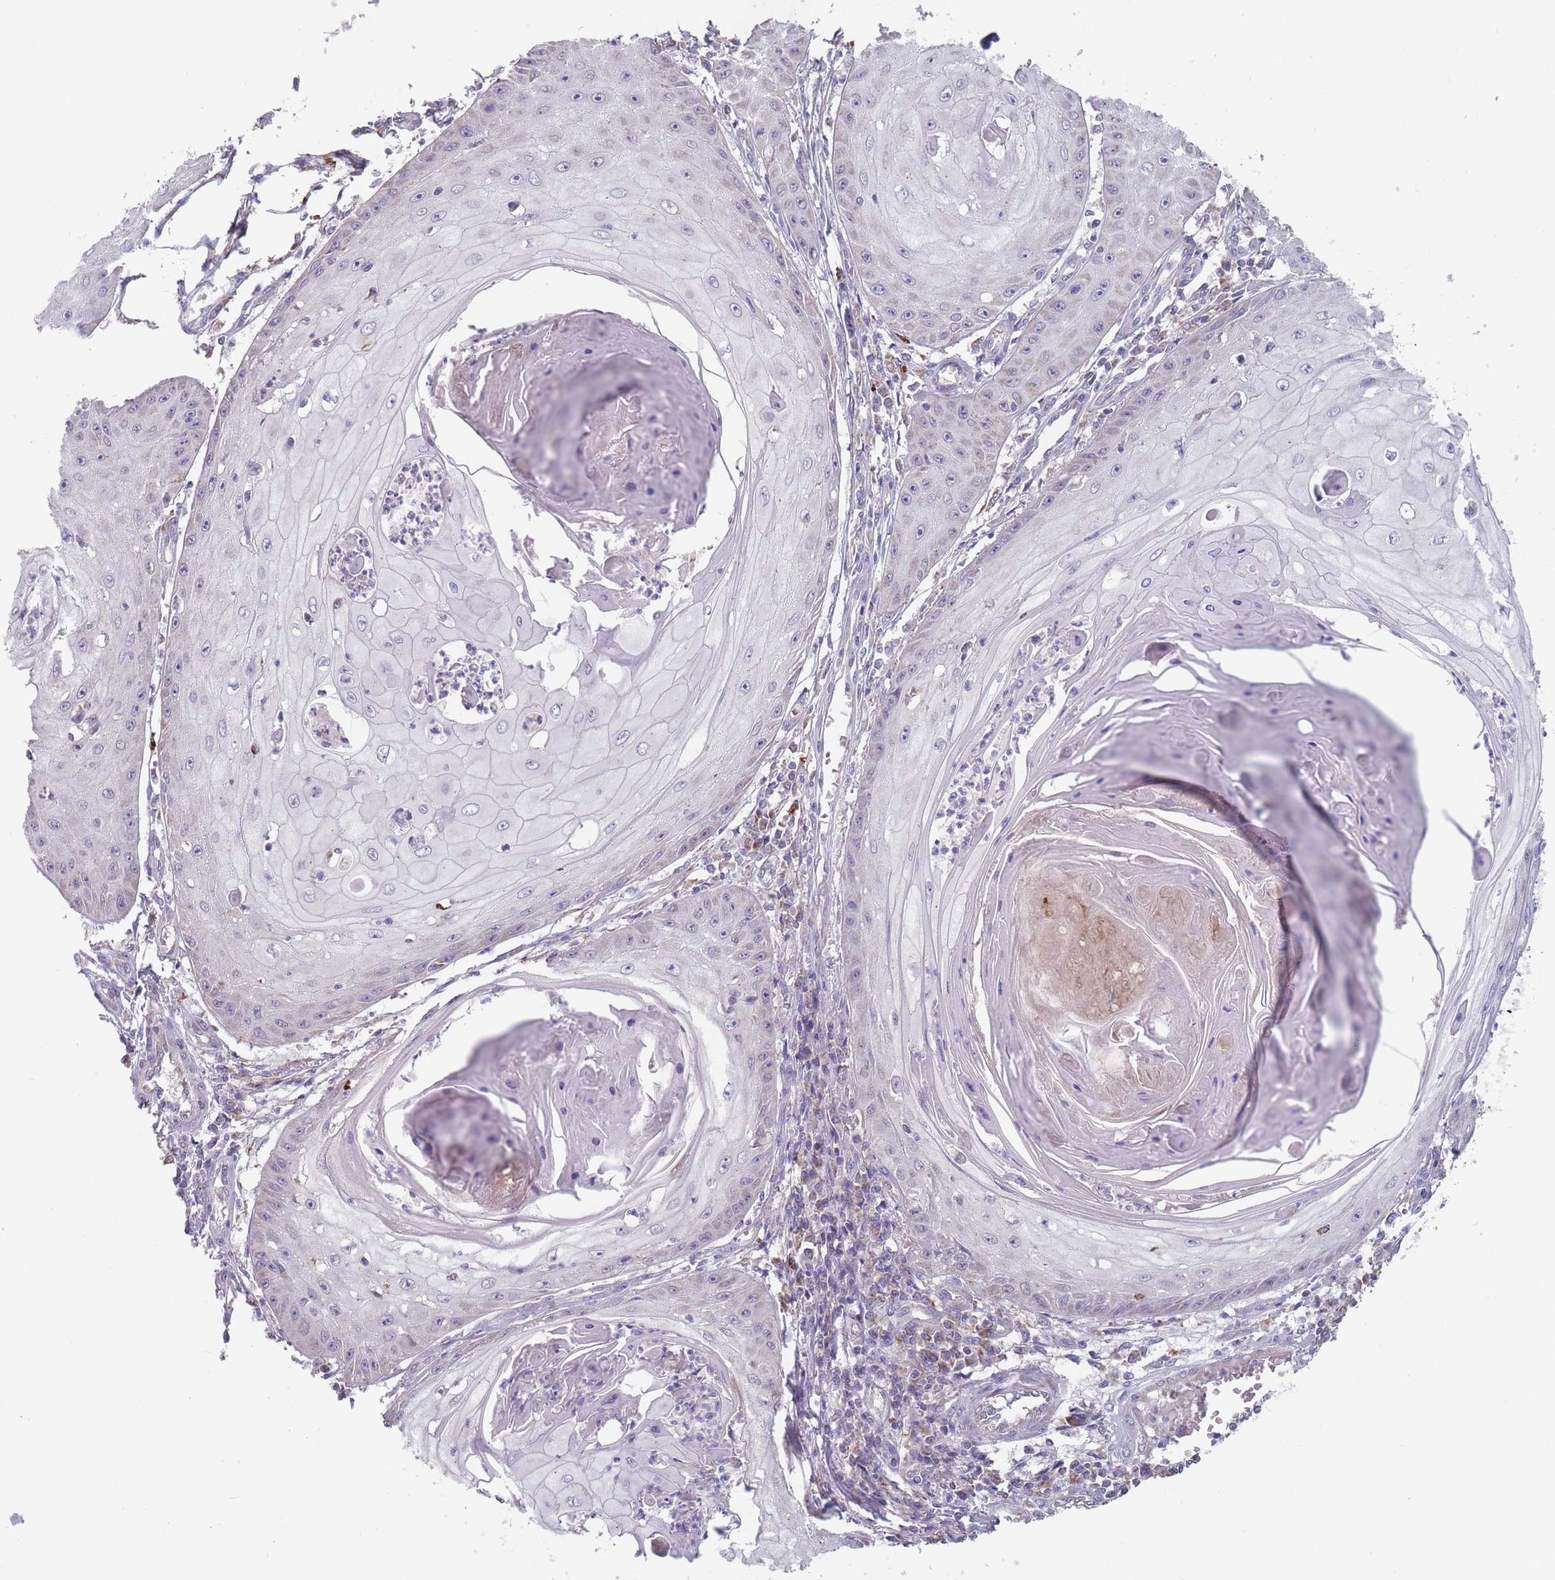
{"staining": {"intensity": "negative", "quantity": "none", "location": "none"}, "tissue": "skin cancer", "cell_type": "Tumor cells", "image_type": "cancer", "snomed": [{"axis": "morphology", "description": "Squamous cell carcinoma, NOS"}, {"axis": "topography", "description": "Skin"}], "caption": "Skin cancer stained for a protein using immunohistochemistry demonstrates no staining tumor cells.", "gene": "PEX7", "patient": {"sex": "male", "age": 70}}